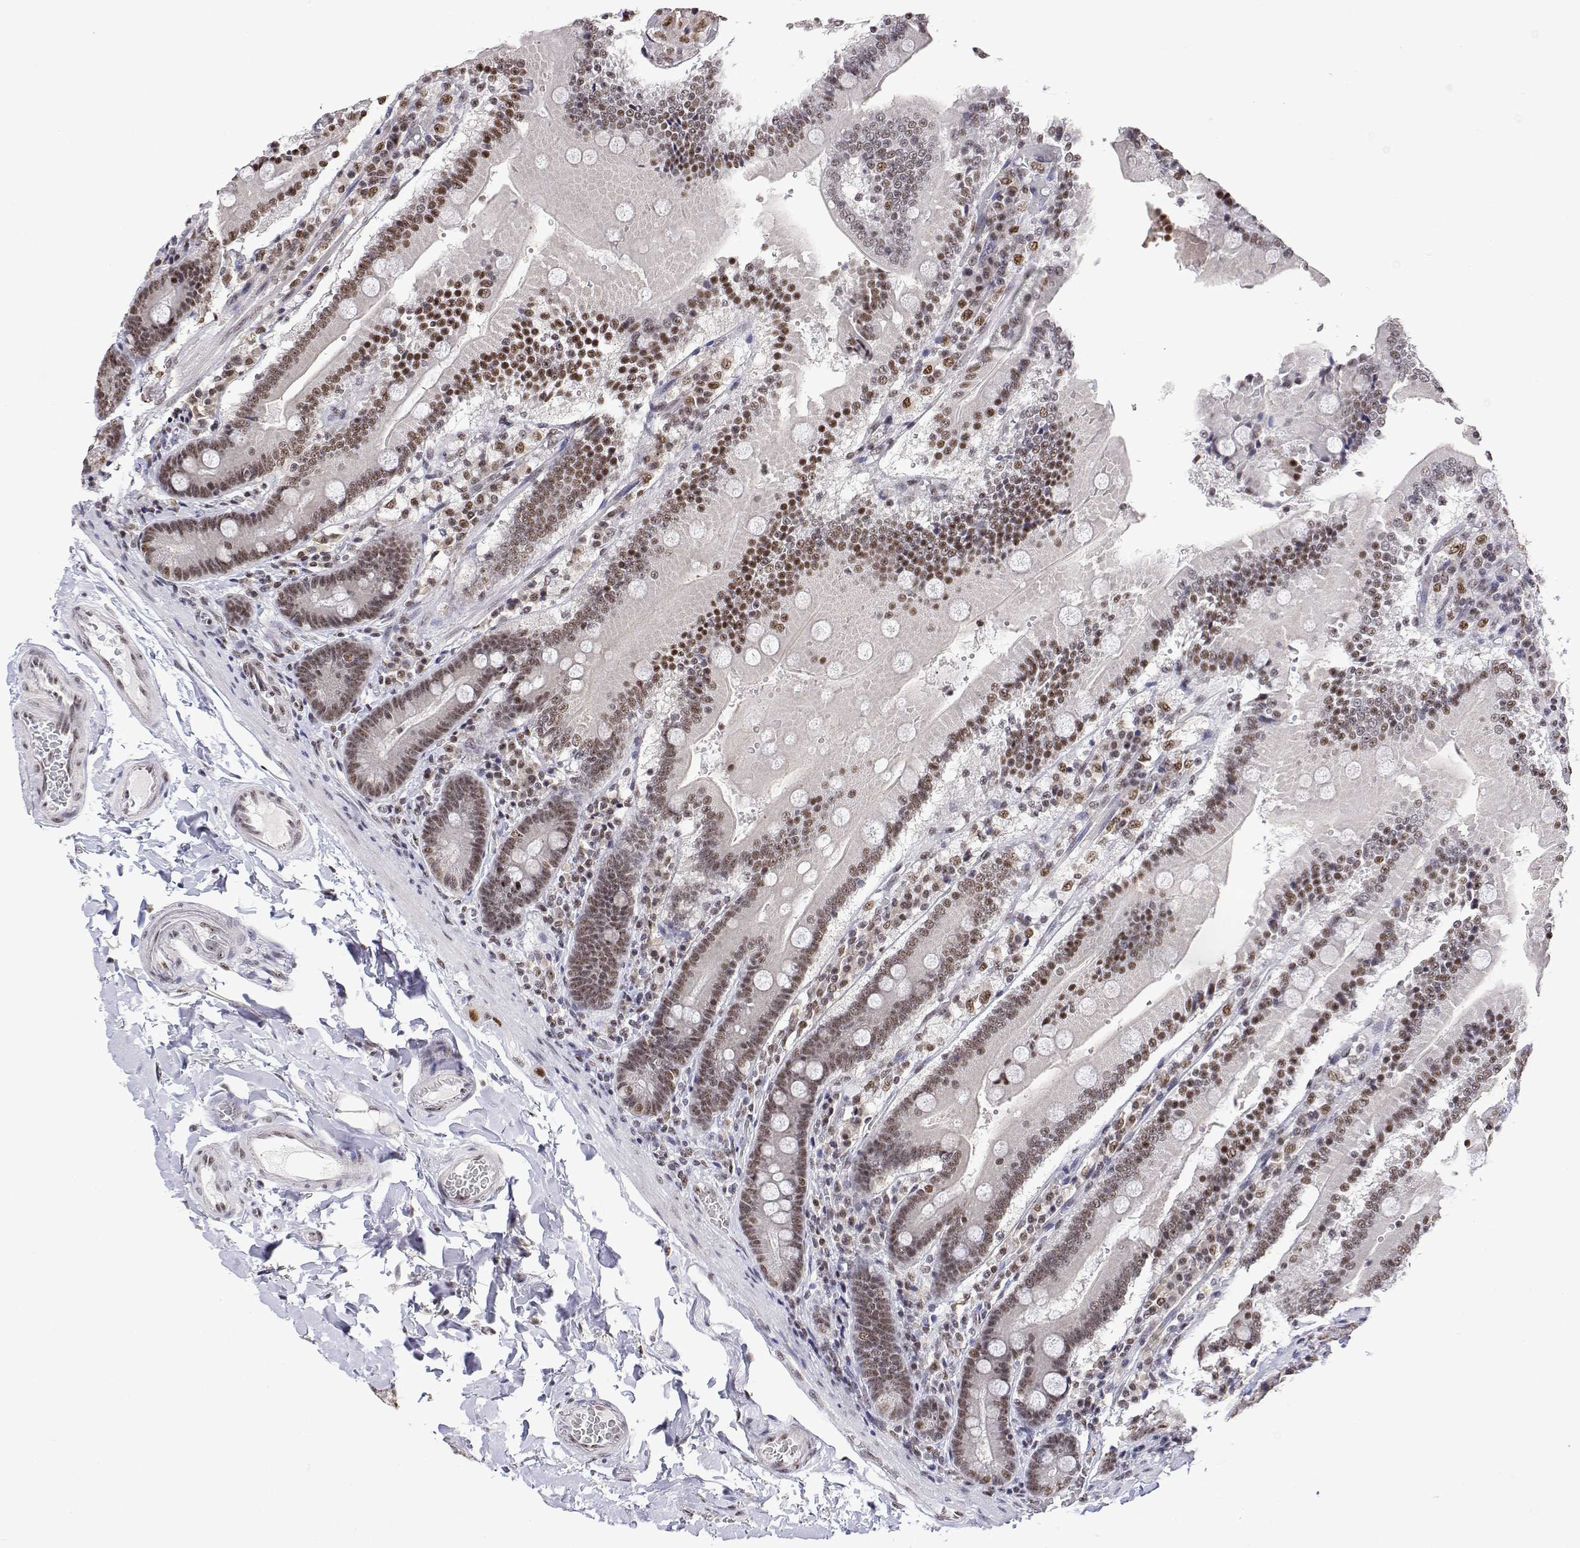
{"staining": {"intensity": "moderate", "quantity": ">75%", "location": "nuclear"}, "tissue": "duodenum", "cell_type": "Glandular cells", "image_type": "normal", "snomed": [{"axis": "morphology", "description": "Normal tissue, NOS"}, {"axis": "topography", "description": "Duodenum"}], "caption": "Glandular cells display medium levels of moderate nuclear positivity in approximately >75% of cells in normal human duodenum. The protein of interest is stained brown, and the nuclei are stained in blue (DAB (3,3'-diaminobenzidine) IHC with brightfield microscopy, high magnification).", "gene": "ADAR", "patient": {"sex": "female", "age": 62}}